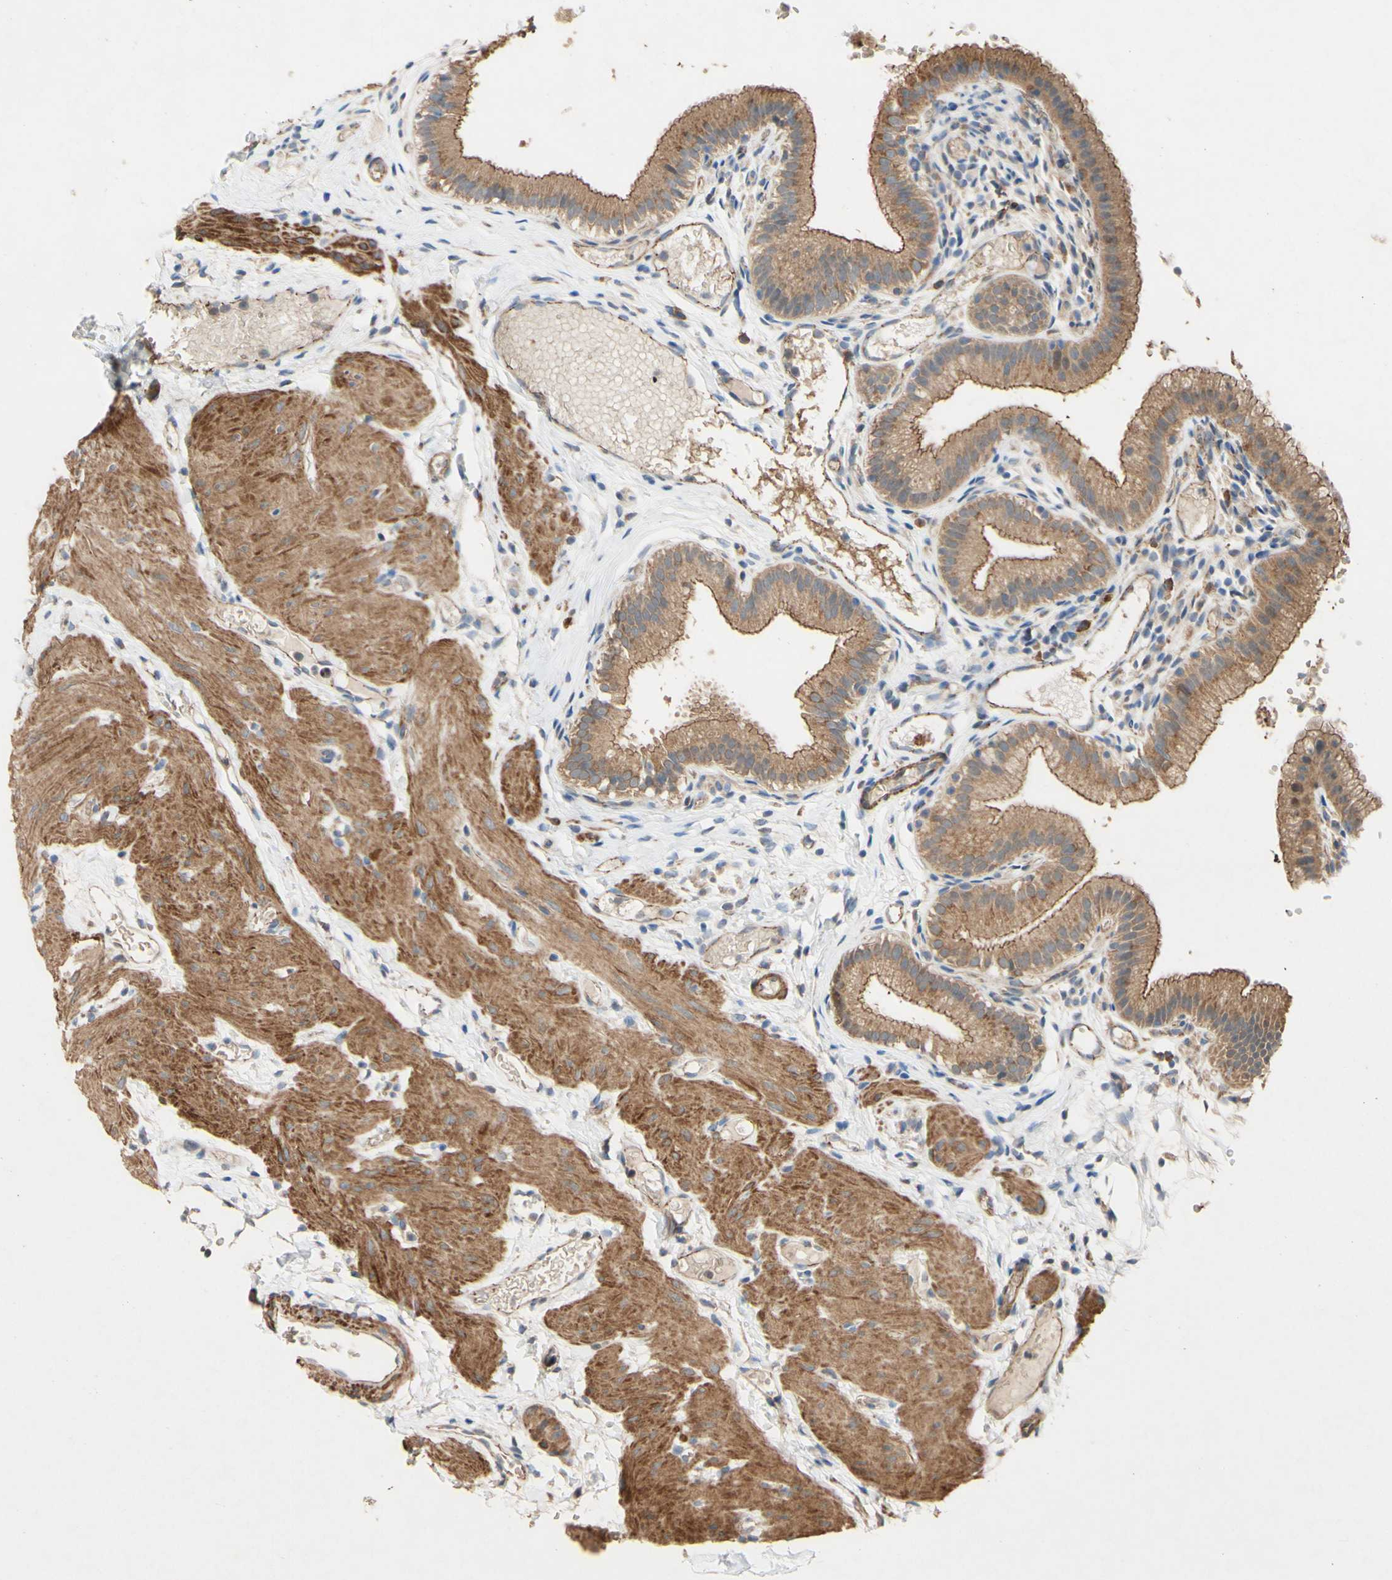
{"staining": {"intensity": "moderate", "quantity": ">75%", "location": "cytoplasmic/membranous"}, "tissue": "gallbladder", "cell_type": "Glandular cells", "image_type": "normal", "snomed": [{"axis": "morphology", "description": "Normal tissue, NOS"}, {"axis": "topography", "description": "Gallbladder"}], "caption": "Gallbladder stained with immunohistochemistry demonstrates moderate cytoplasmic/membranous staining in about >75% of glandular cells. (DAB IHC with brightfield microscopy, high magnification).", "gene": "PDGFB", "patient": {"sex": "female", "age": 26}}